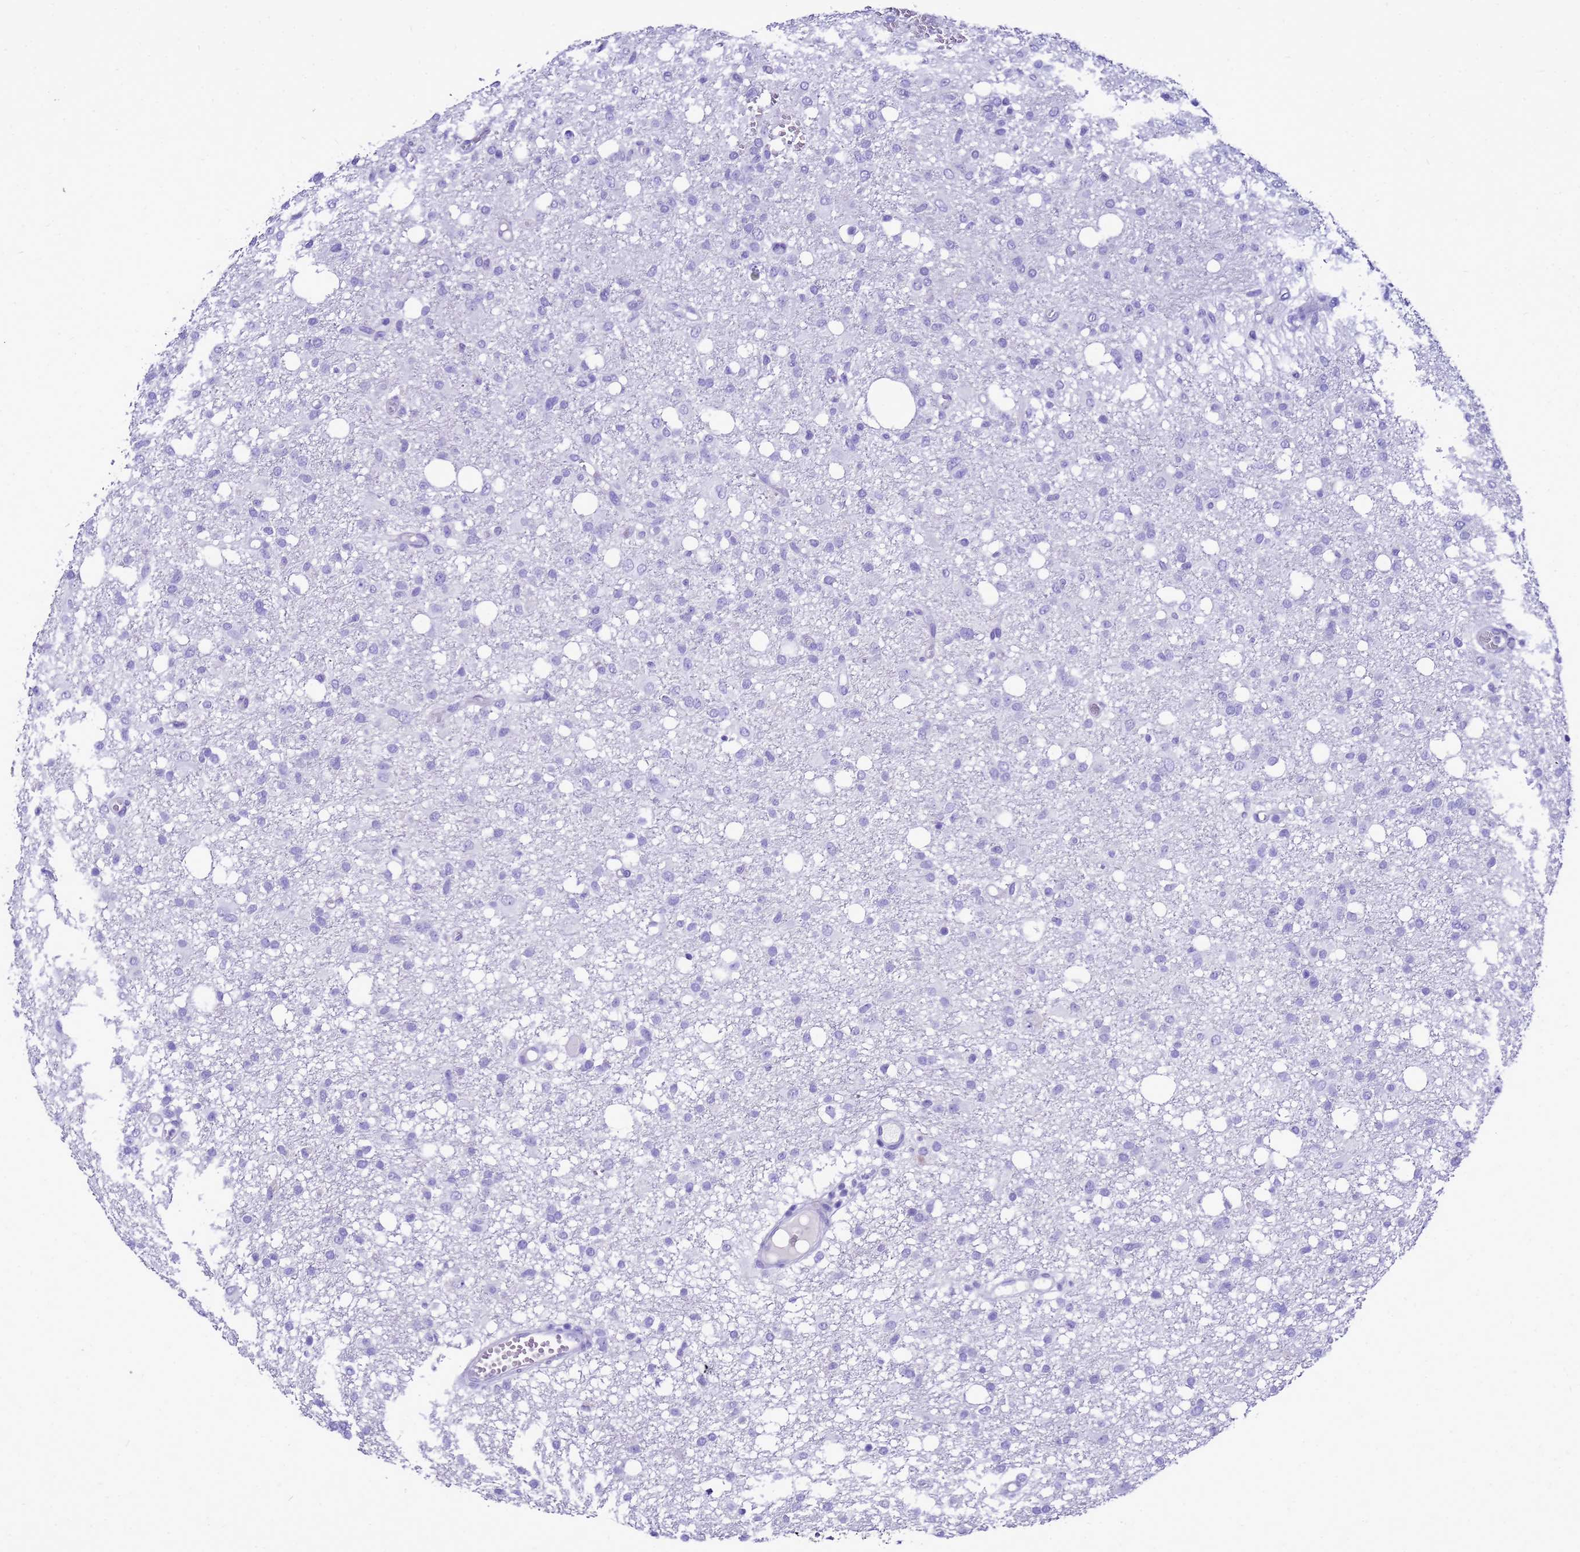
{"staining": {"intensity": "negative", "quantity": "none", "location": "none"}, "tissue": "glioma", "cell_type": "Tumor cells", "image_type": "cancer", "snomed": [{"axis": "morphology", "description": "Glioma, malignant, High grade"}, {"axis": "topography", "description": "Brain"}], "caption": "IHC photomicrograph of neoplastic tissue: glioma stained with DAB (3,3'-diaminobenzidine) exhibits no significant protein expression in tumor cells. (DAB (3,3'-diaminobenzidine) immunohistochemistry (IHC), high magnification).", "gene": "BEST2", "patient": {"sex": "female", "age": 59}}